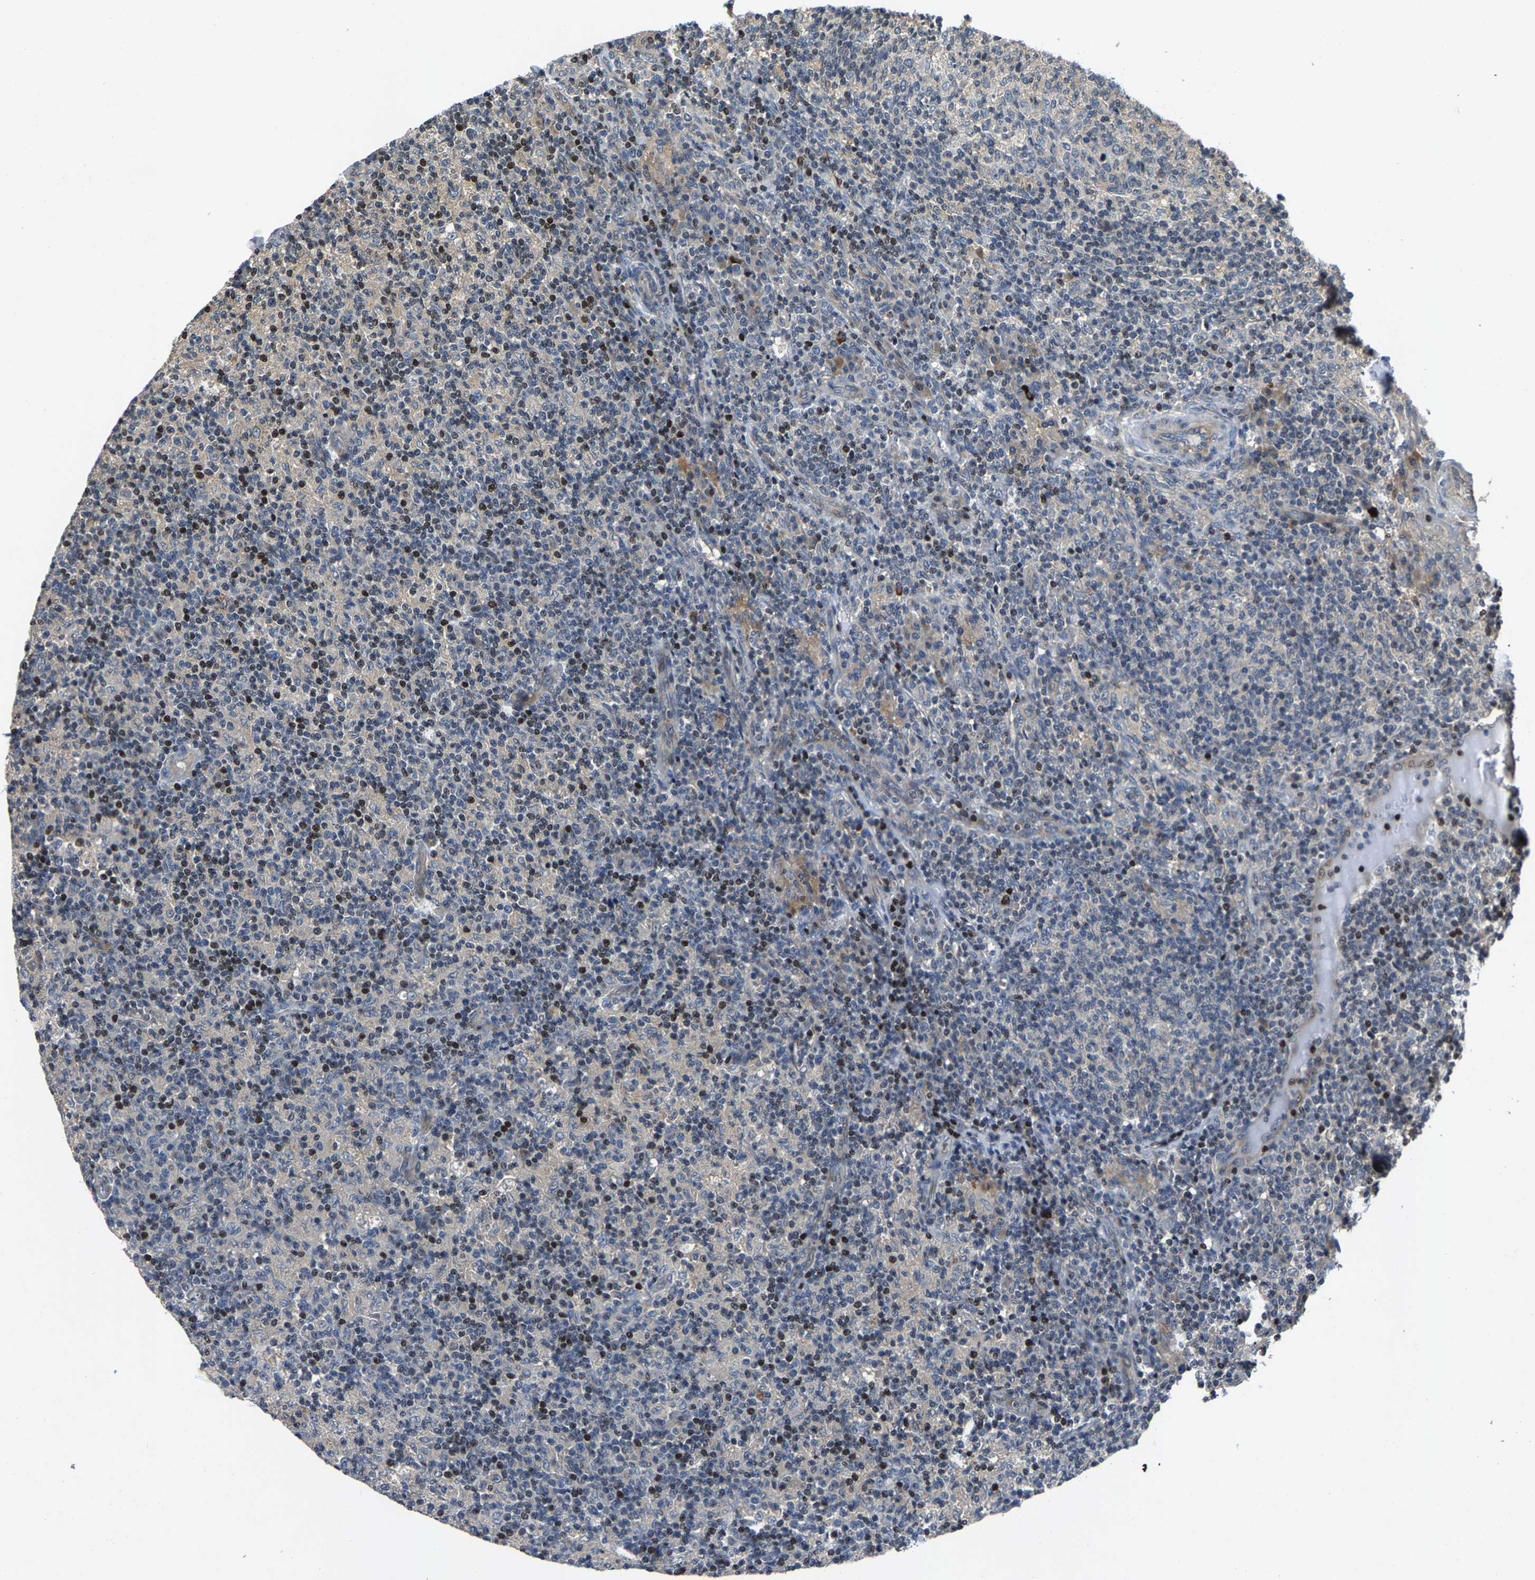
{"staining": {"intensity": "negative", "quantity": "none", "location": "none"}, "tissue": "lymph node", "cell_type": "Germinal center cells", "image_type": "normal", "snomed": [{"axis": "morphology", "description": "Normal tissue, NOS"}, {"axis": "morphology", "description": "Inflammation, NOS"}, {"axis": "topography", "description": "Lymph node"}], "caption": "Normal lymph node was stained to show a protein in brown. There is no significant staining in germinal center cells. (Stains: DAB immunohistochemistry with hematoxylin counter stain, Microscopy: brightfield microscopy at high magnification).", "gene": "AGBL3", "patient": {"sex": "male", "age": 55}}